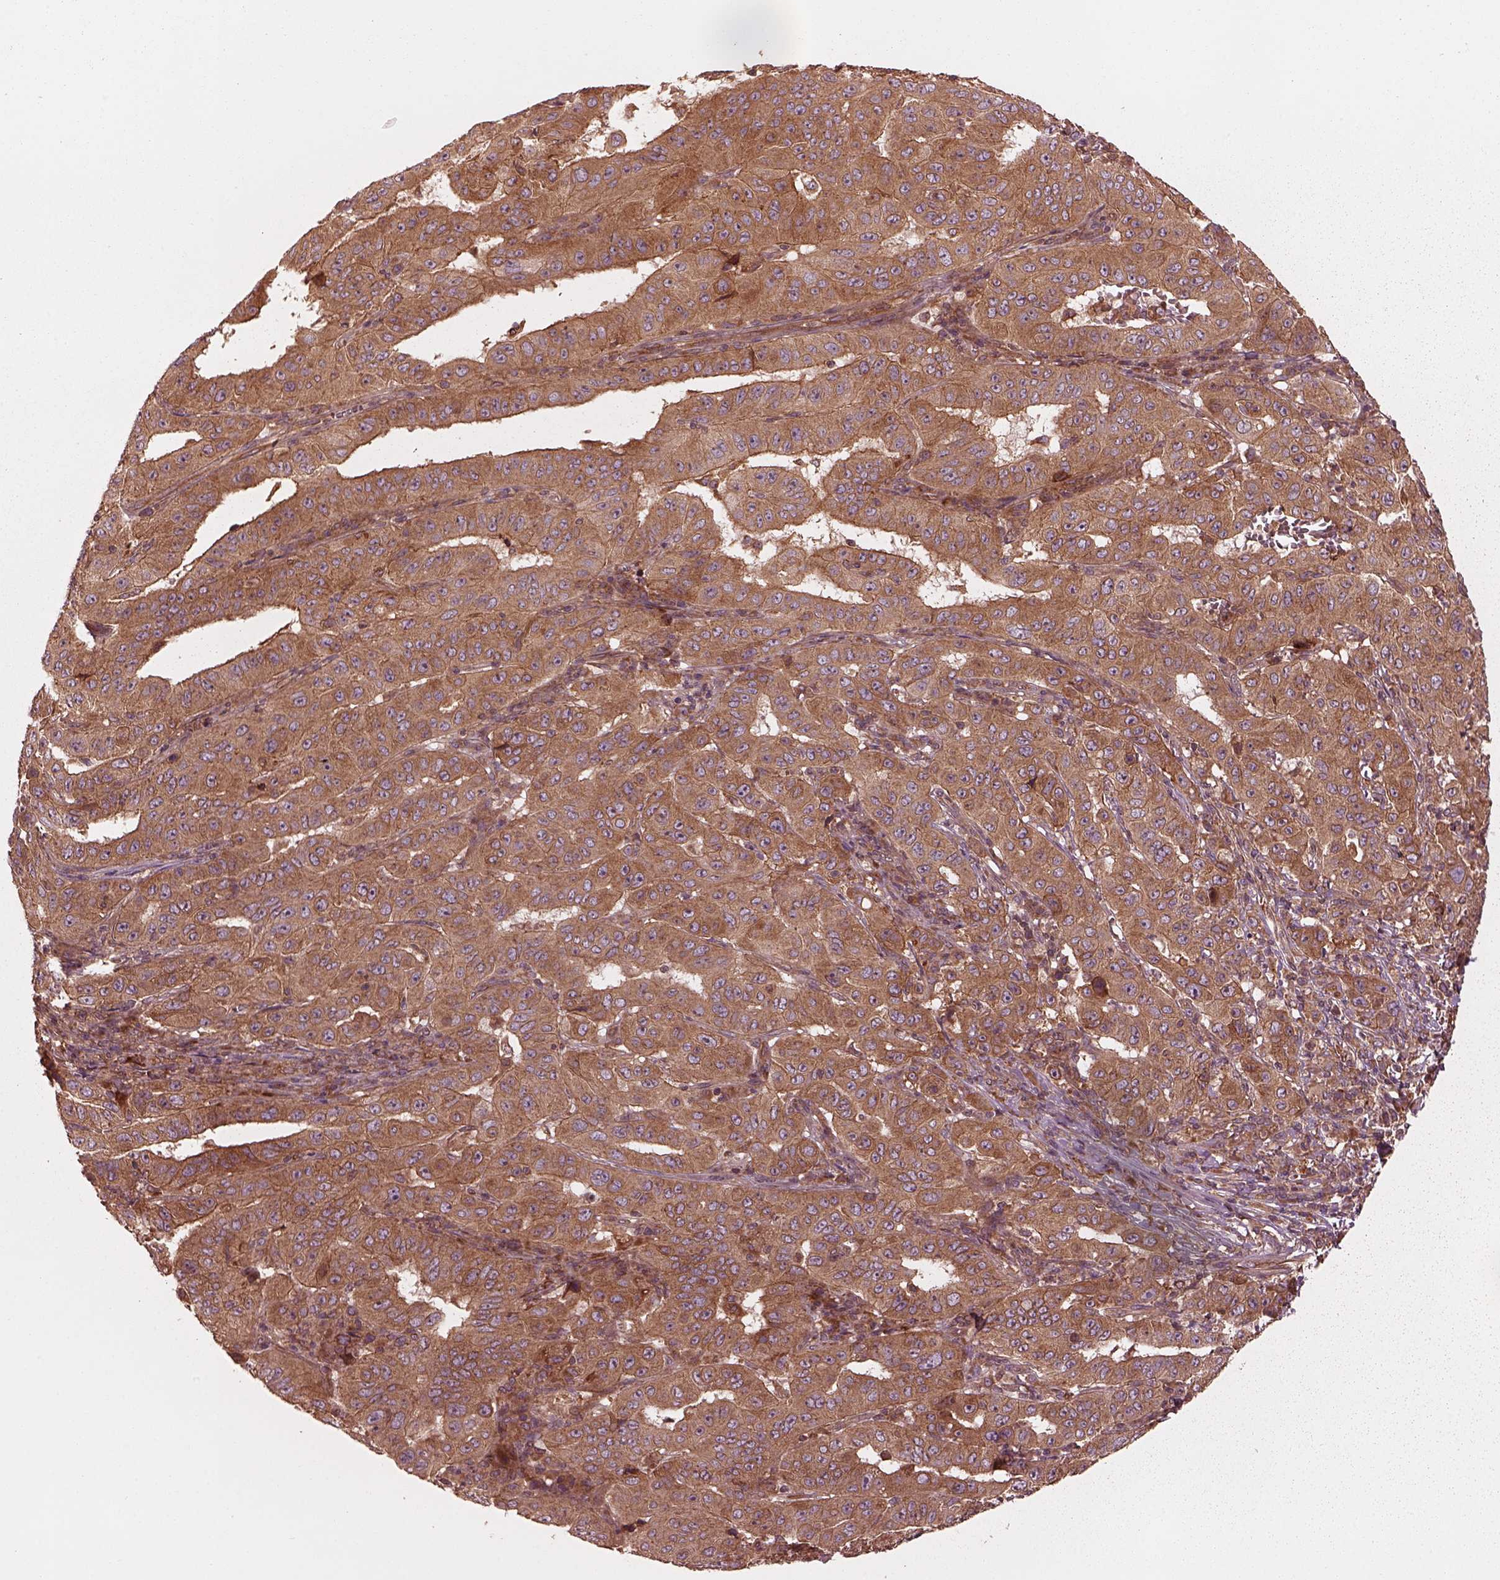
{"staining": {"intensity": "moderate", "quantity": ">75%", "location": "cytoplasmic/membranous"}, "tissue": "pancreatic cancer", "cell_type": "Tumor cells", "image_type": "cancer", "snomed": [{"axis": "morphology", "description": "Adenocarcinoma, NOS"}, {"axis": "topography", "description": "Pancreas"}], "caption": "Pancreatic cancer (adenocarcinoma) stained for a protein exhibits moderate cytoplasmic/membranous positivity in tumor cells. The staining is performed using DAB (3,3'-diaminobenzidine) brown chromogen to label protein expression. The nuclei are counter-stained blue using hematoxylin.", "gene": "PIK3R2", "patient": {"sex": "male", "age": 63}}